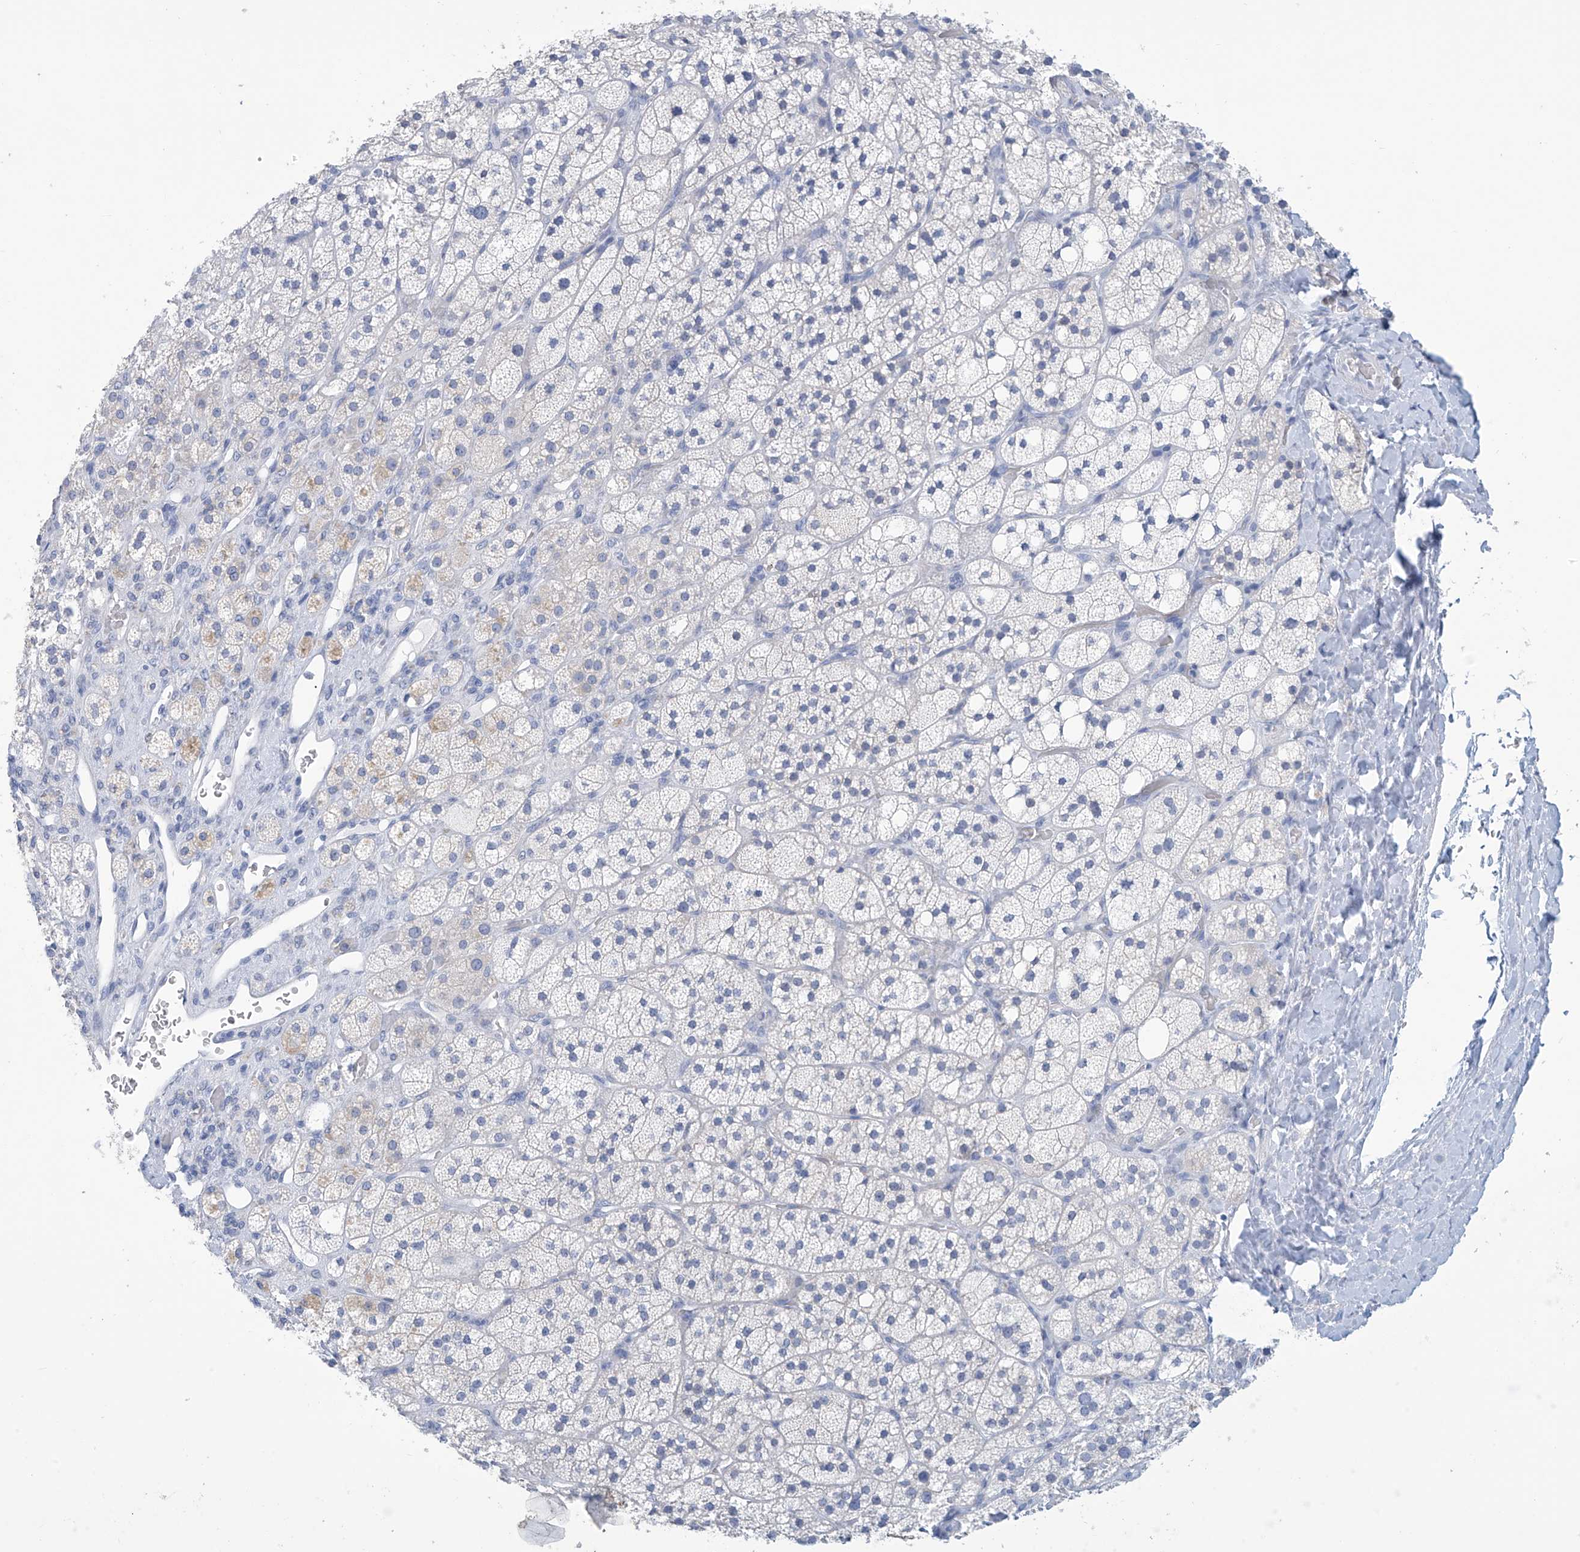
{"staining": {"intensity": "weak", "quantity": "<25%", "location": "cytoplasmic/membranous"}, "tissue": "adrenal gland", "cell_type": "Glandular cells", "image_type": "normal", "snomed": [{"axis": "morphology", "description": "Normal tissue, NOS"}, {"axis": "topography", "description": "Adrenal gland"}], "caption": "High magnification brightfield microscopy of unremarkable adrenal gland stained with DAB (3,3'-diaminobenzidine) (brown) and counterstained with hematoxylin (blue): glandular cells show no significant staining.", "gene": "DSP", "patient": {"sex": "male", "age": 61}}